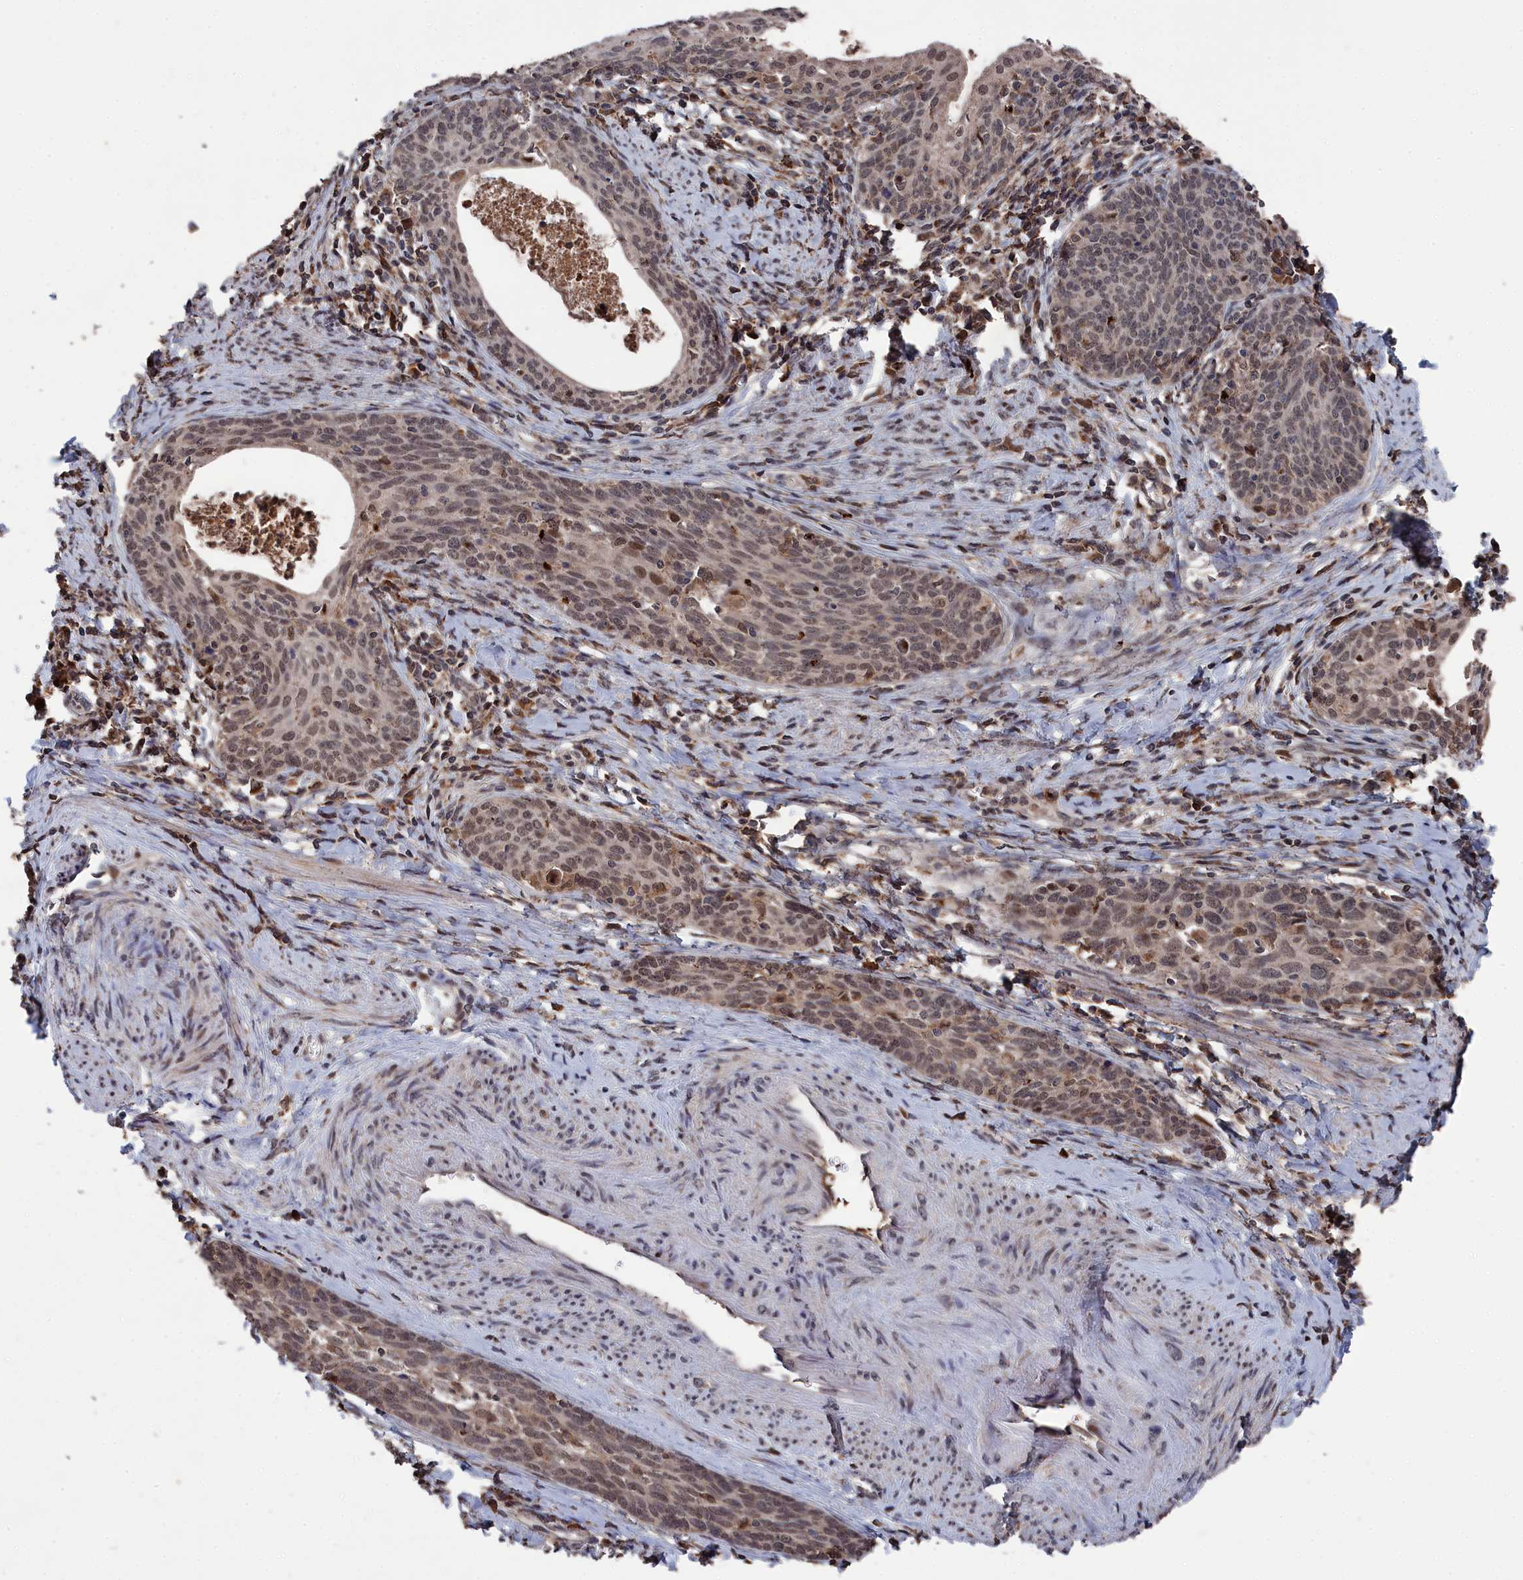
{"staining": {"intensity": "moderate", "quantity": ">75%", "location": "nuclear"}, "tissue": "cervical cancer", "cell_type": "Tumor cells", "image_type": "cancer", "snomed": [{"axis": "morphology", "description": "Squamous cell carcinoma, NOS"}, {"axis": "topography", "description": "Cervix"}], "caption": "A histopathology image of human cervical squamous cell carcinoma stained for a protein shows moderate nuclear brown staining in tumor cells.", "gene": "CEACAM21", "patient": {"sex": "female", "age": 52}}